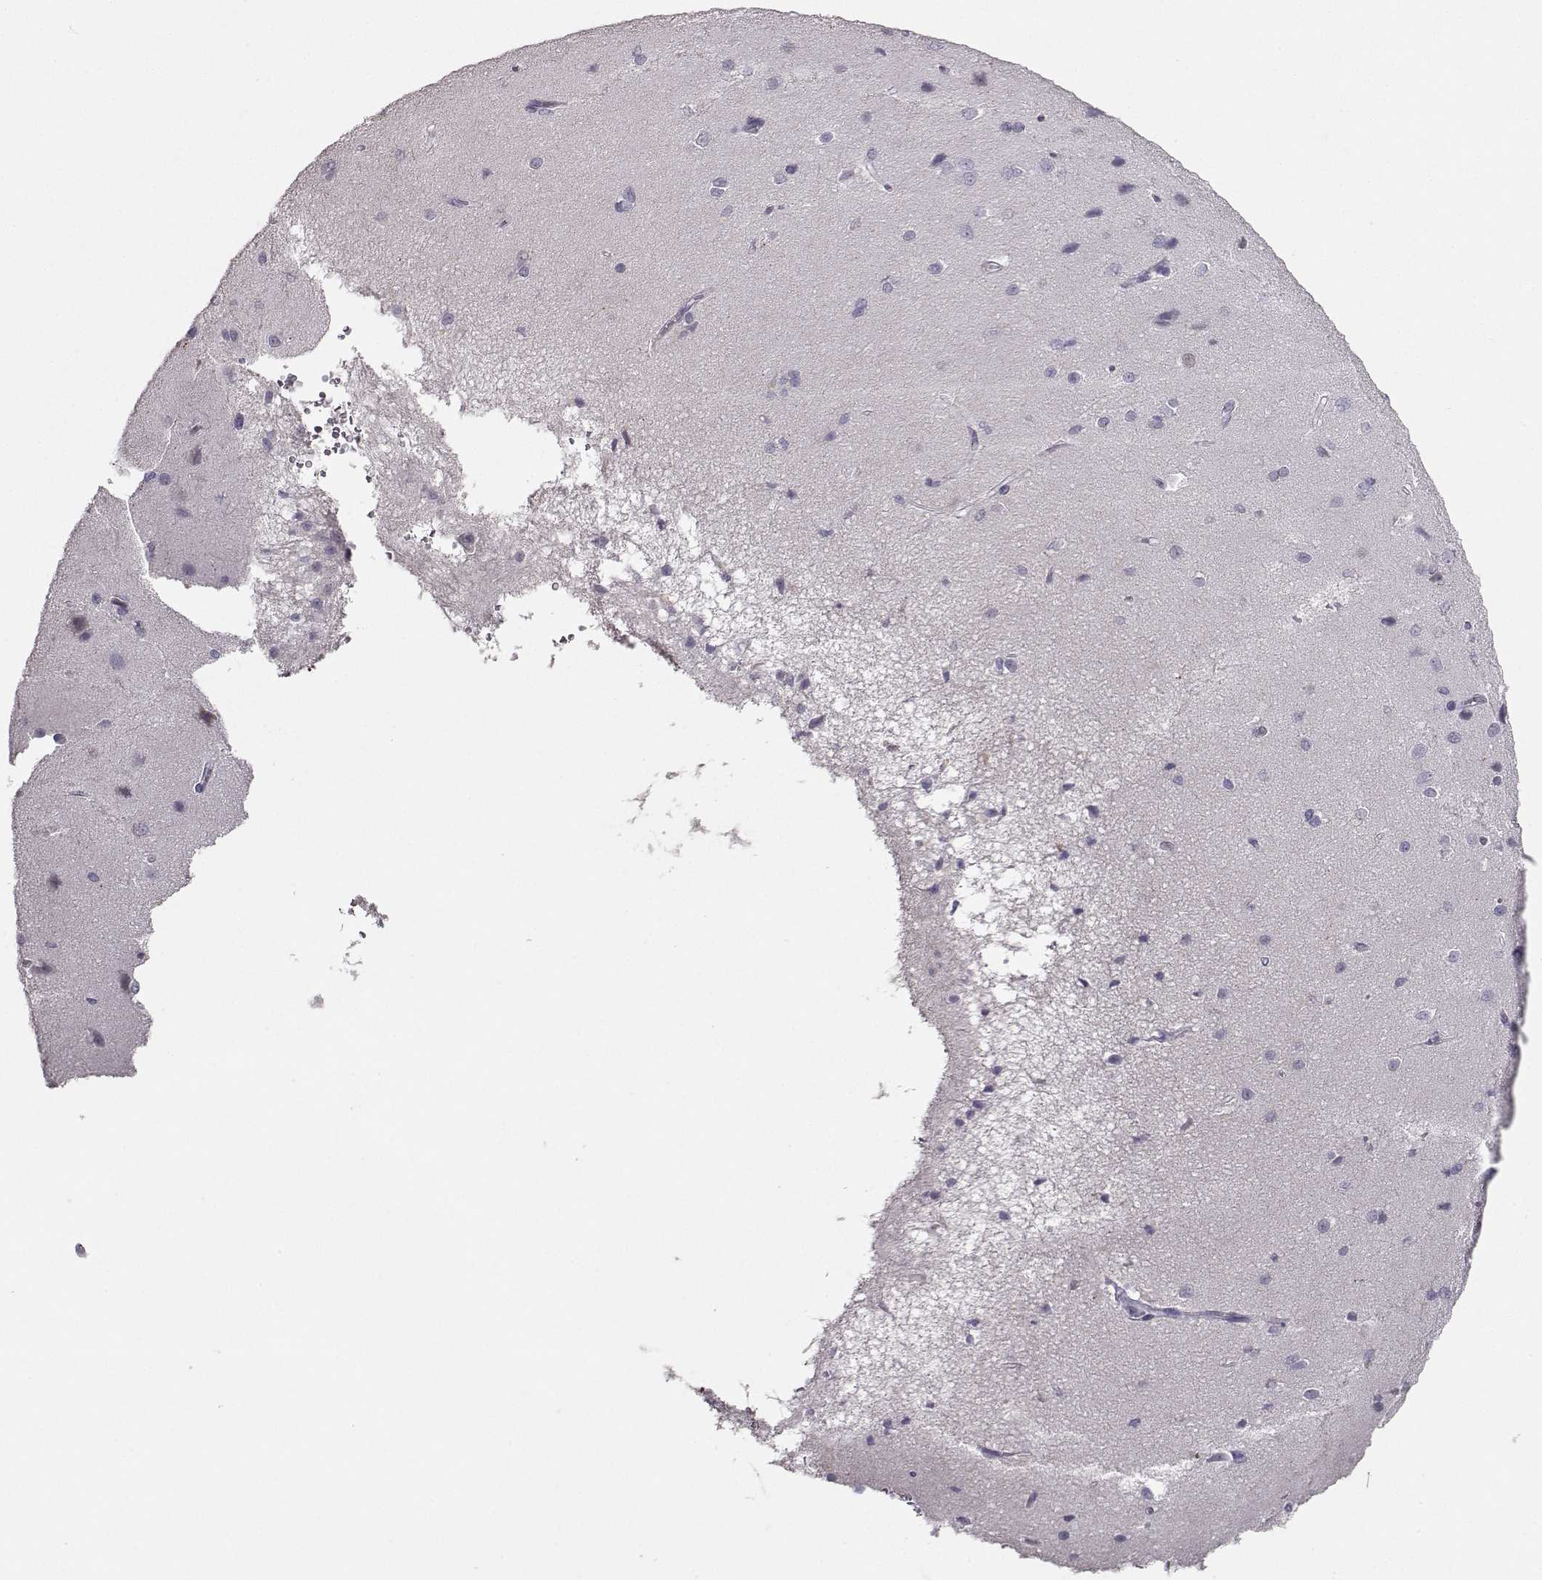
{"staining": {"intensity": "negative", "quantity": "none", "location": "none"}, "tissue": "cerebral cortex", "cell_type": "Endothelial cells", "image_type": "normal", "snomed": [{"axis": "morphology", "description": "Normal tissue, NOS"}, {"axis": "topography", "description": "Cerebral cortex"}], "caption": "A high-resolution photomicrograph shows immunohistochemistry (IHC) staining of unremarkable cerebral cortex, which displays no significant staining in endothelial cells.", "gene": "CARTPT", "patient": {"sex": "male", "age": 37}}